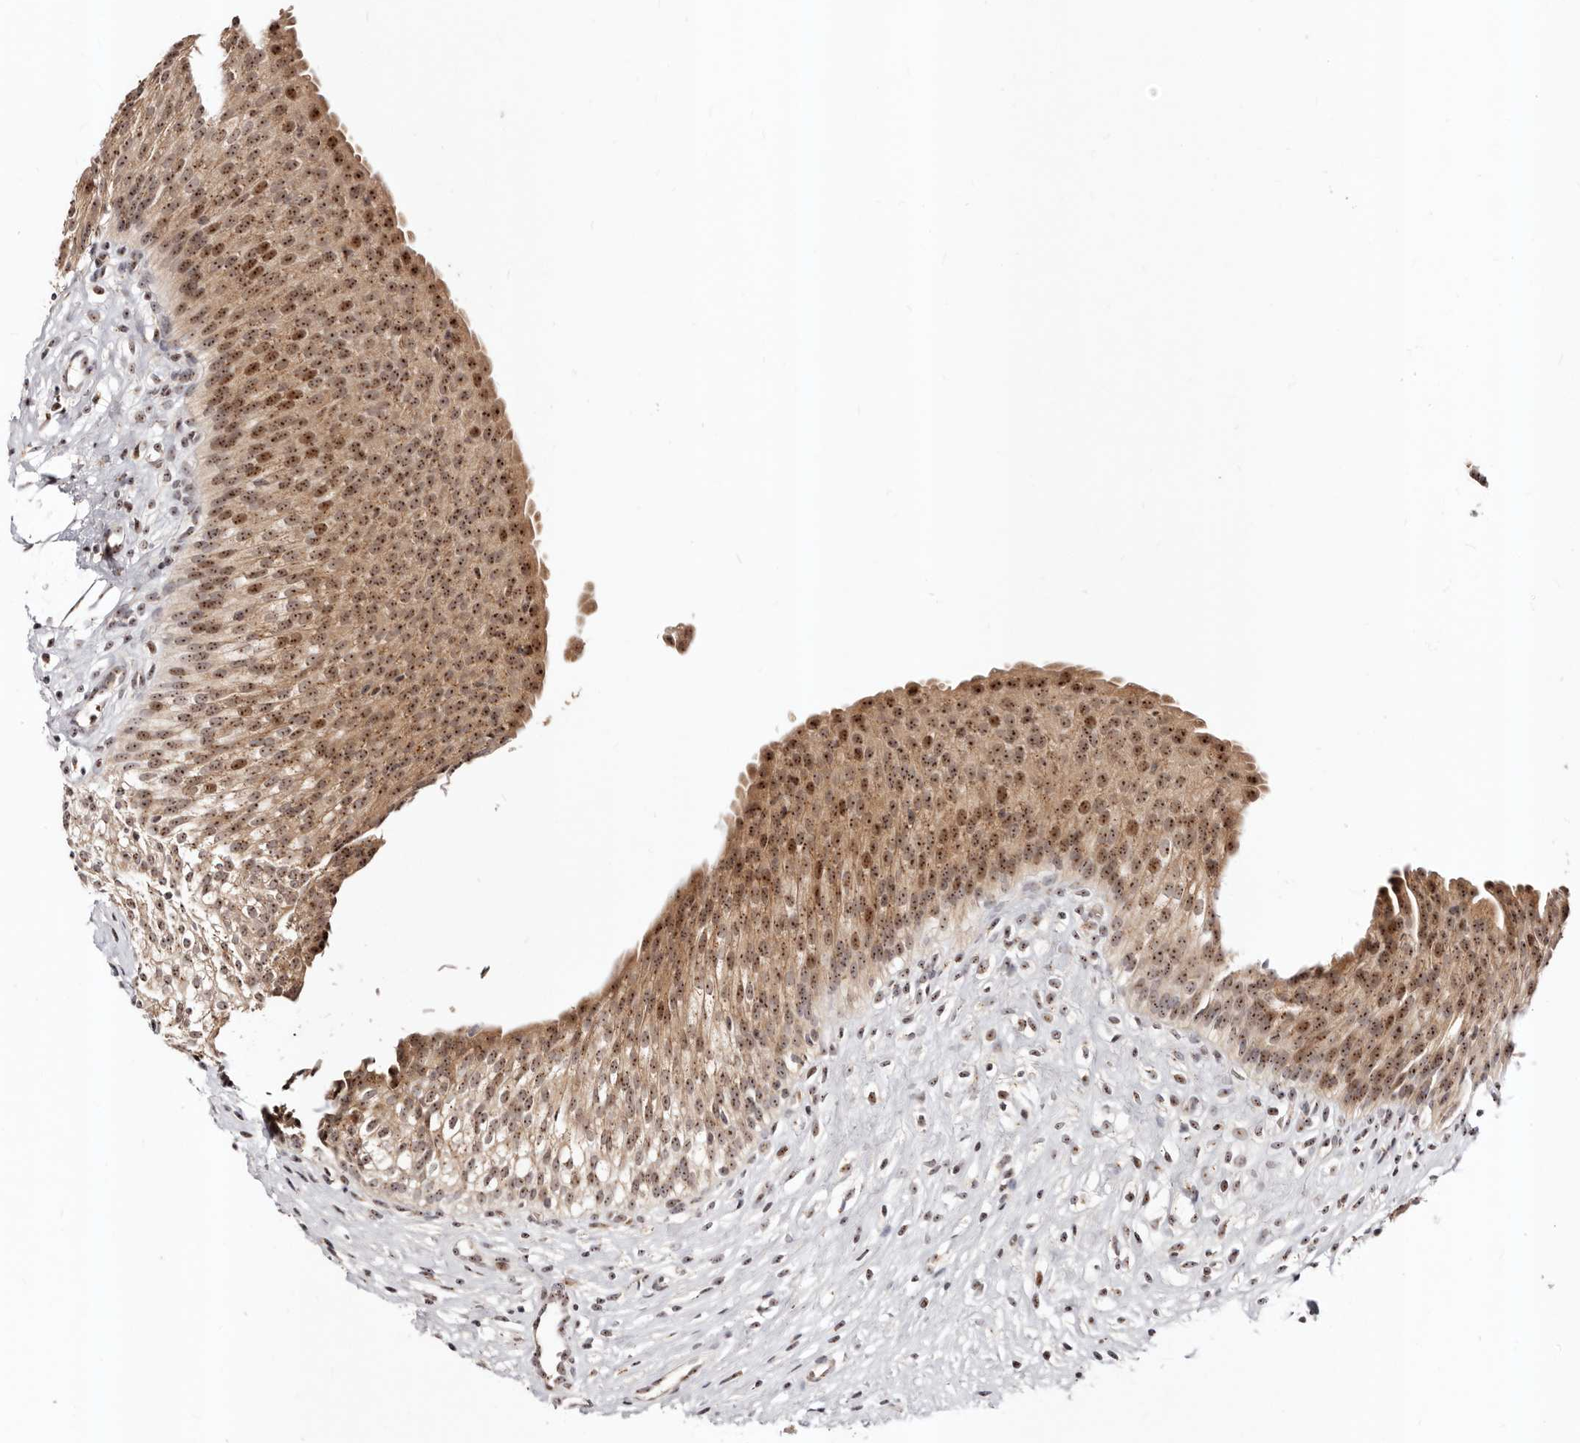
{"staining": {"intensity": "moderate", "quantity": ">75%", "location": "cytoplasmic/membranous,nuclear"}, "tissue": "urinary bladder", "cell_type": "Urothelial cells", "image_type": "normal", "snomed": [{"axis": "morphology", "description": "Normal tissue, NOS"}, {"axis": "topography", "description": "Urinary bladder"}], "caption": "The histopathology image reveals staining of normal urinary bladder, revealing moderate cytoplasmic/membranous,nuclear protein positivity (brown color) within urothelial cells.", "gene": "APOL6", "patient": {"sex": "male", "age": 1}}